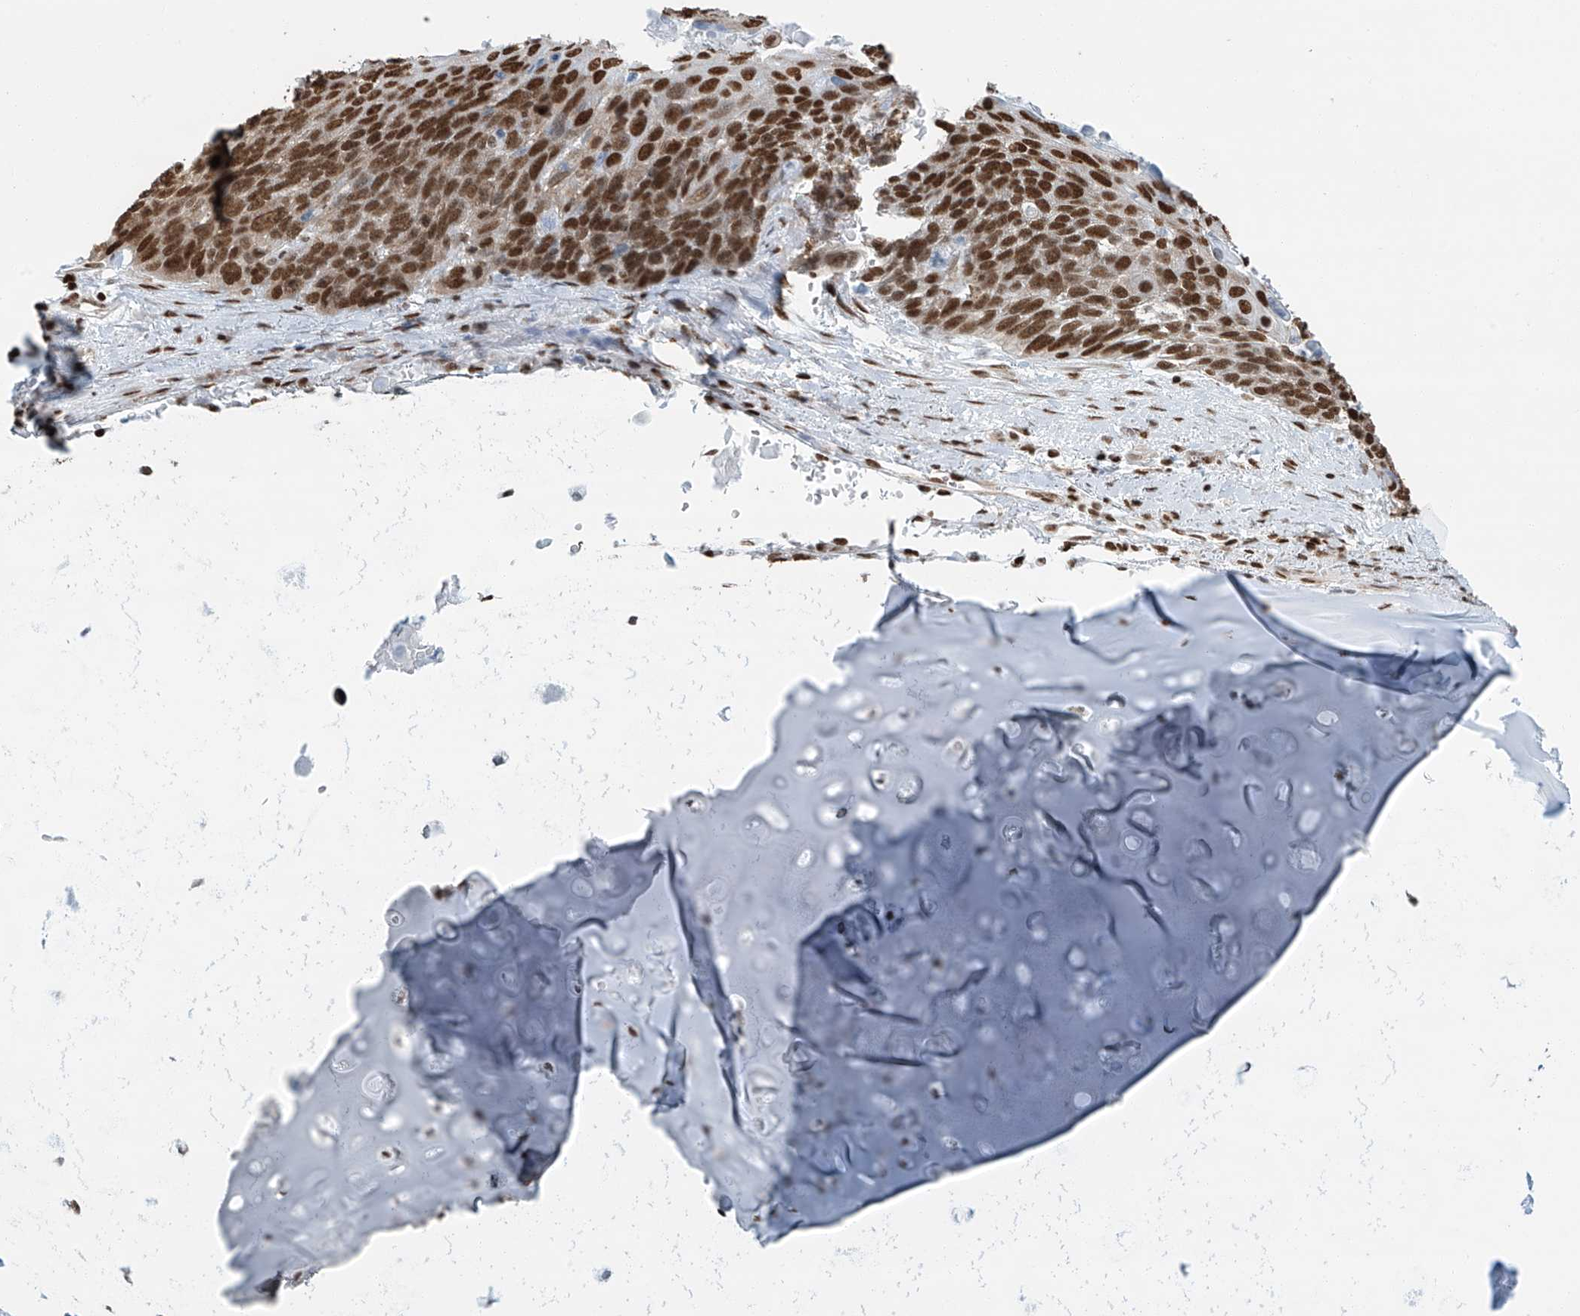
{"staining": {"intensity": "strong", "quantity": ">75%", "location": "nuclear"}, "tissue": "lung cancer", "cell_type": "Tumor cells", "image_type": "cancer", "snomed": [{"axis": "morphology", "description": "Squamous cell carcinoma, NOS"}, {"axis": "topography", "description": "Lung"}], "caption": "Lung cancer (squamous cell carcinoma) was stained to show a protein in brown. There is high levels of strong nuclear staining in approximately >75% of tumor cells.", "gene": "SARNP", "patient": {"sex": "male", "age": 66}}